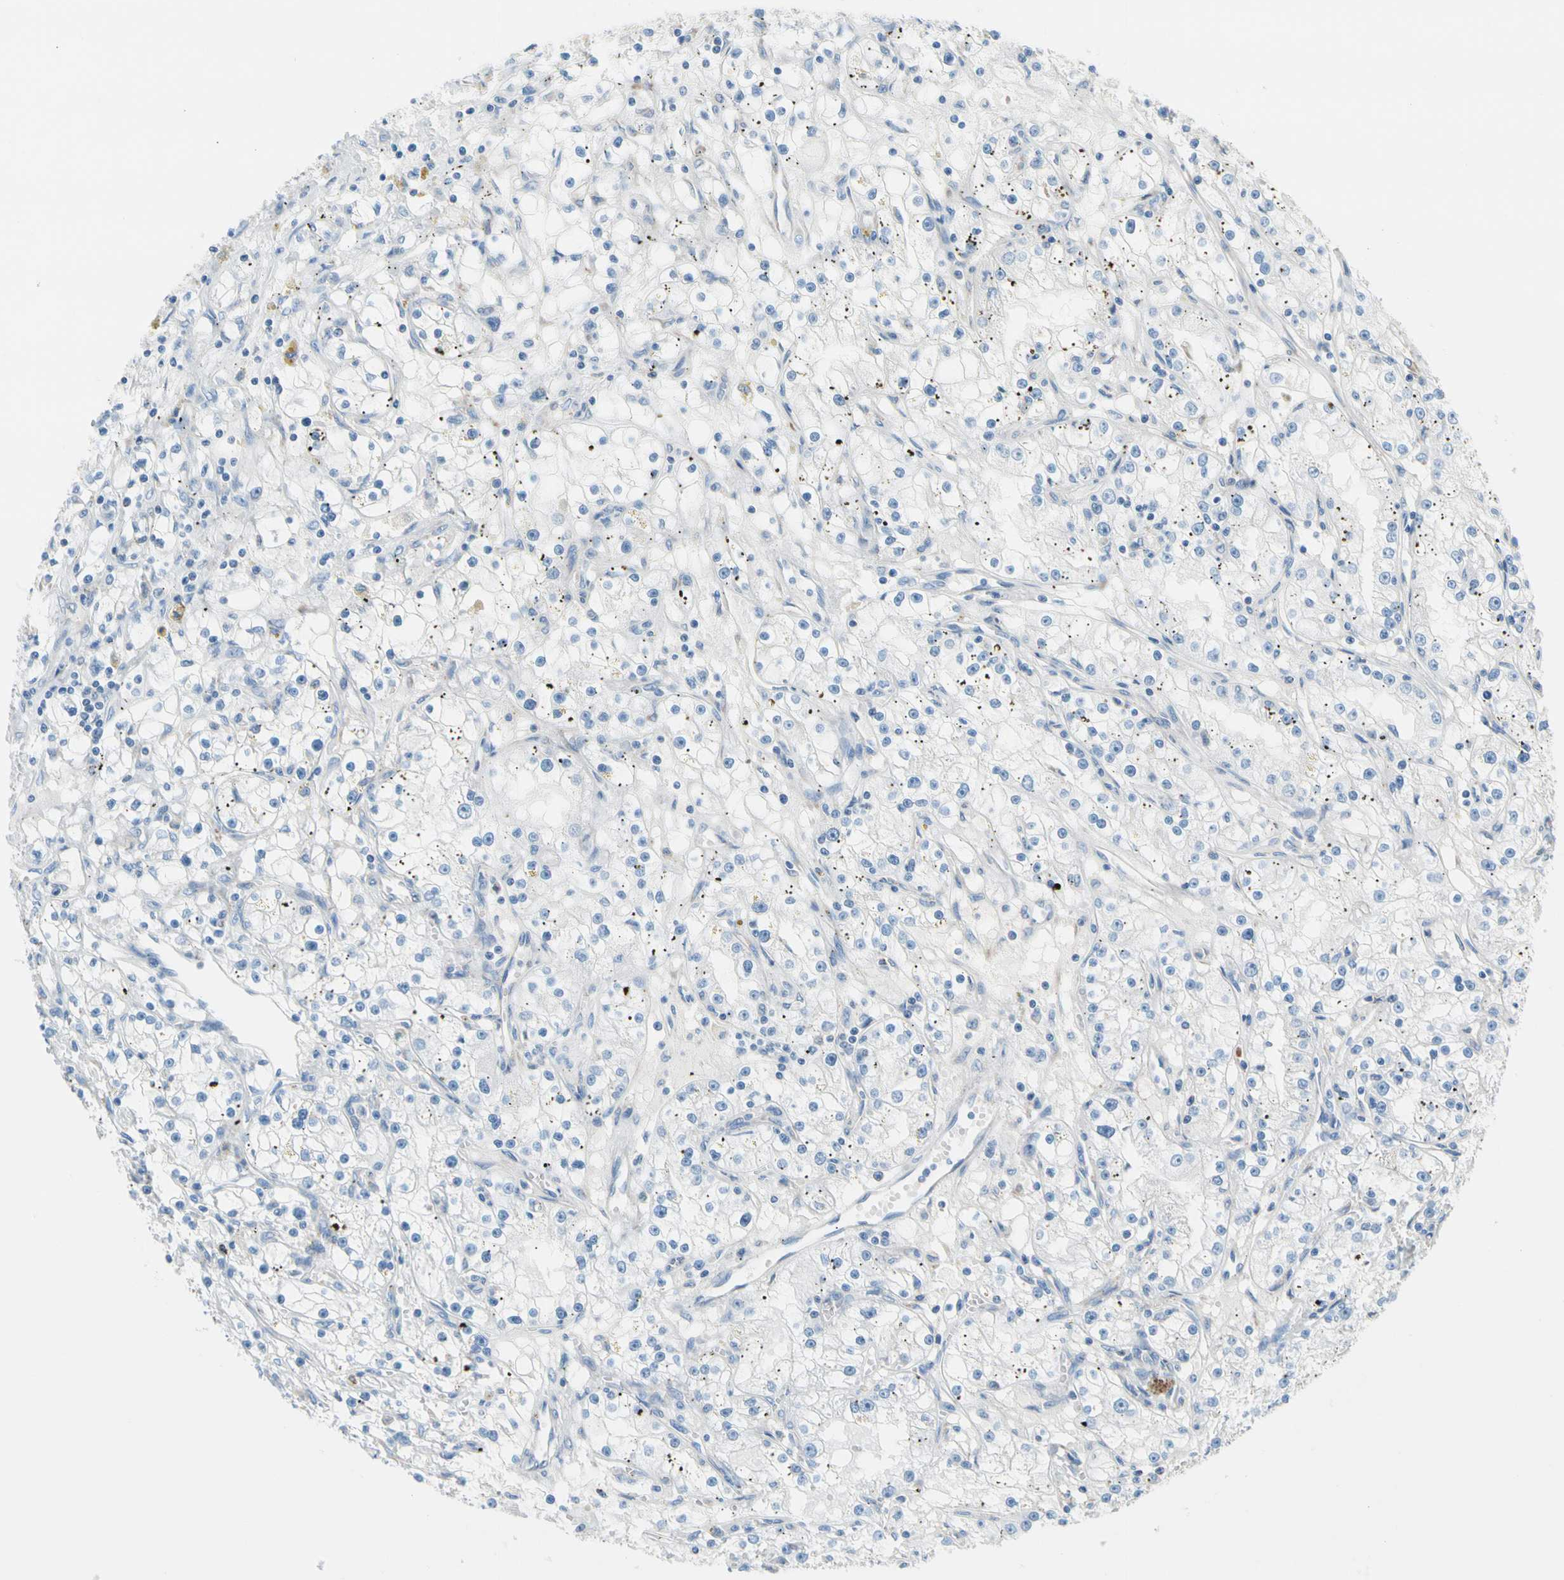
{"staining": {"intensity": "negative", "quantity": "none", "location": "none"}, "tissue": "renal cancer", "cell_type": "Tumor cells", "image_type": "cancer", "snomed": [{"axis": "morphology", "description": "Adenocarcinoma, NOS"}, {"axis": "topography", "description": "Kidney"}], "caption": "Immunohistochemical staining of human renal cancer exhibits no significant expression in tumor cells. Nuclei are stained in blue.", "gene": "HK1", "patient": {"sex": "male", "age": 56}}